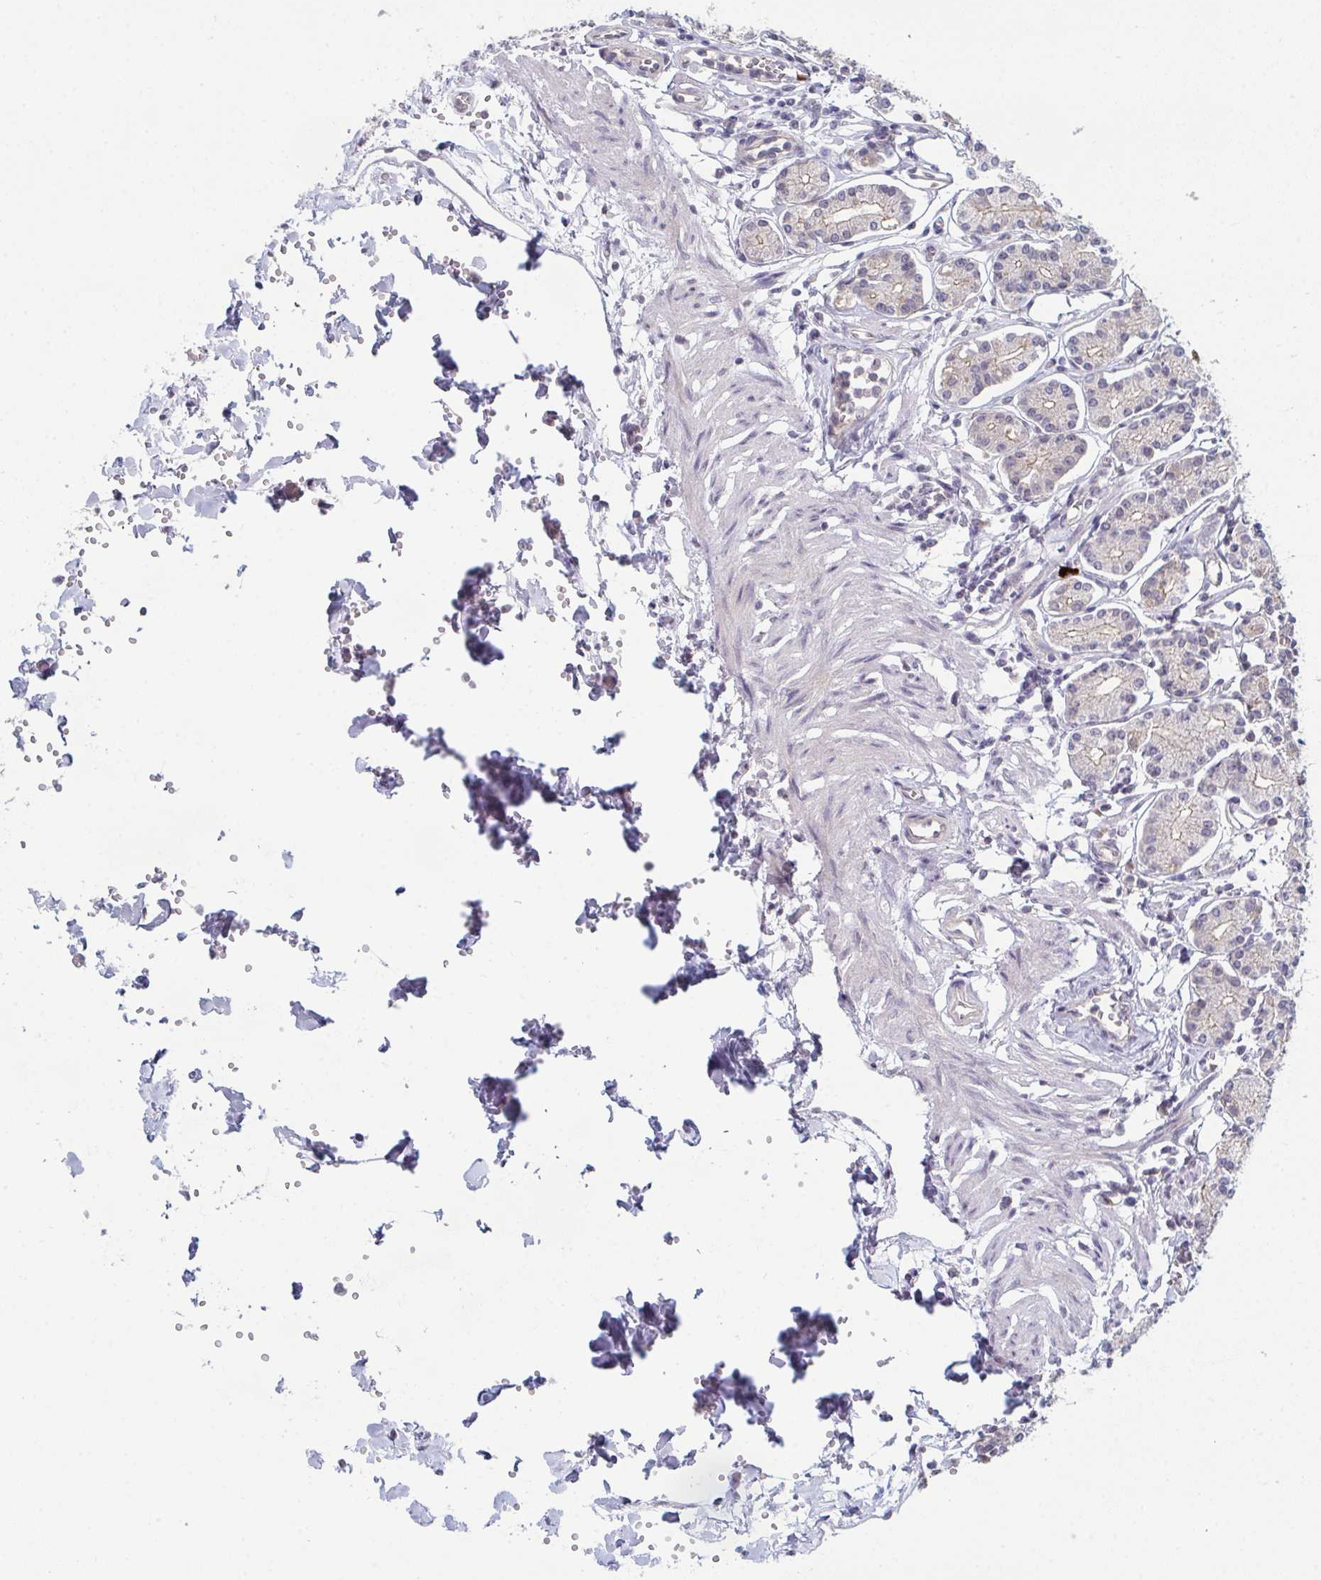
{"staining": {"intensity": "negative", "quantity": "none", "location": "none"}, "tissue": "stomach", "cell_type": "Glandular cells", "image_type": "normal", "snomed": [{"axis": "morphology", "description": "Normal tissue, NOS"}, {"axis": "topography", "description": "Stomach"}], "caption": "The histopathology image shows no staining of glandular cells in unremarkable stomach.", "gene": "ZNF214", "patient": {"sex": "female", "age": 62}}